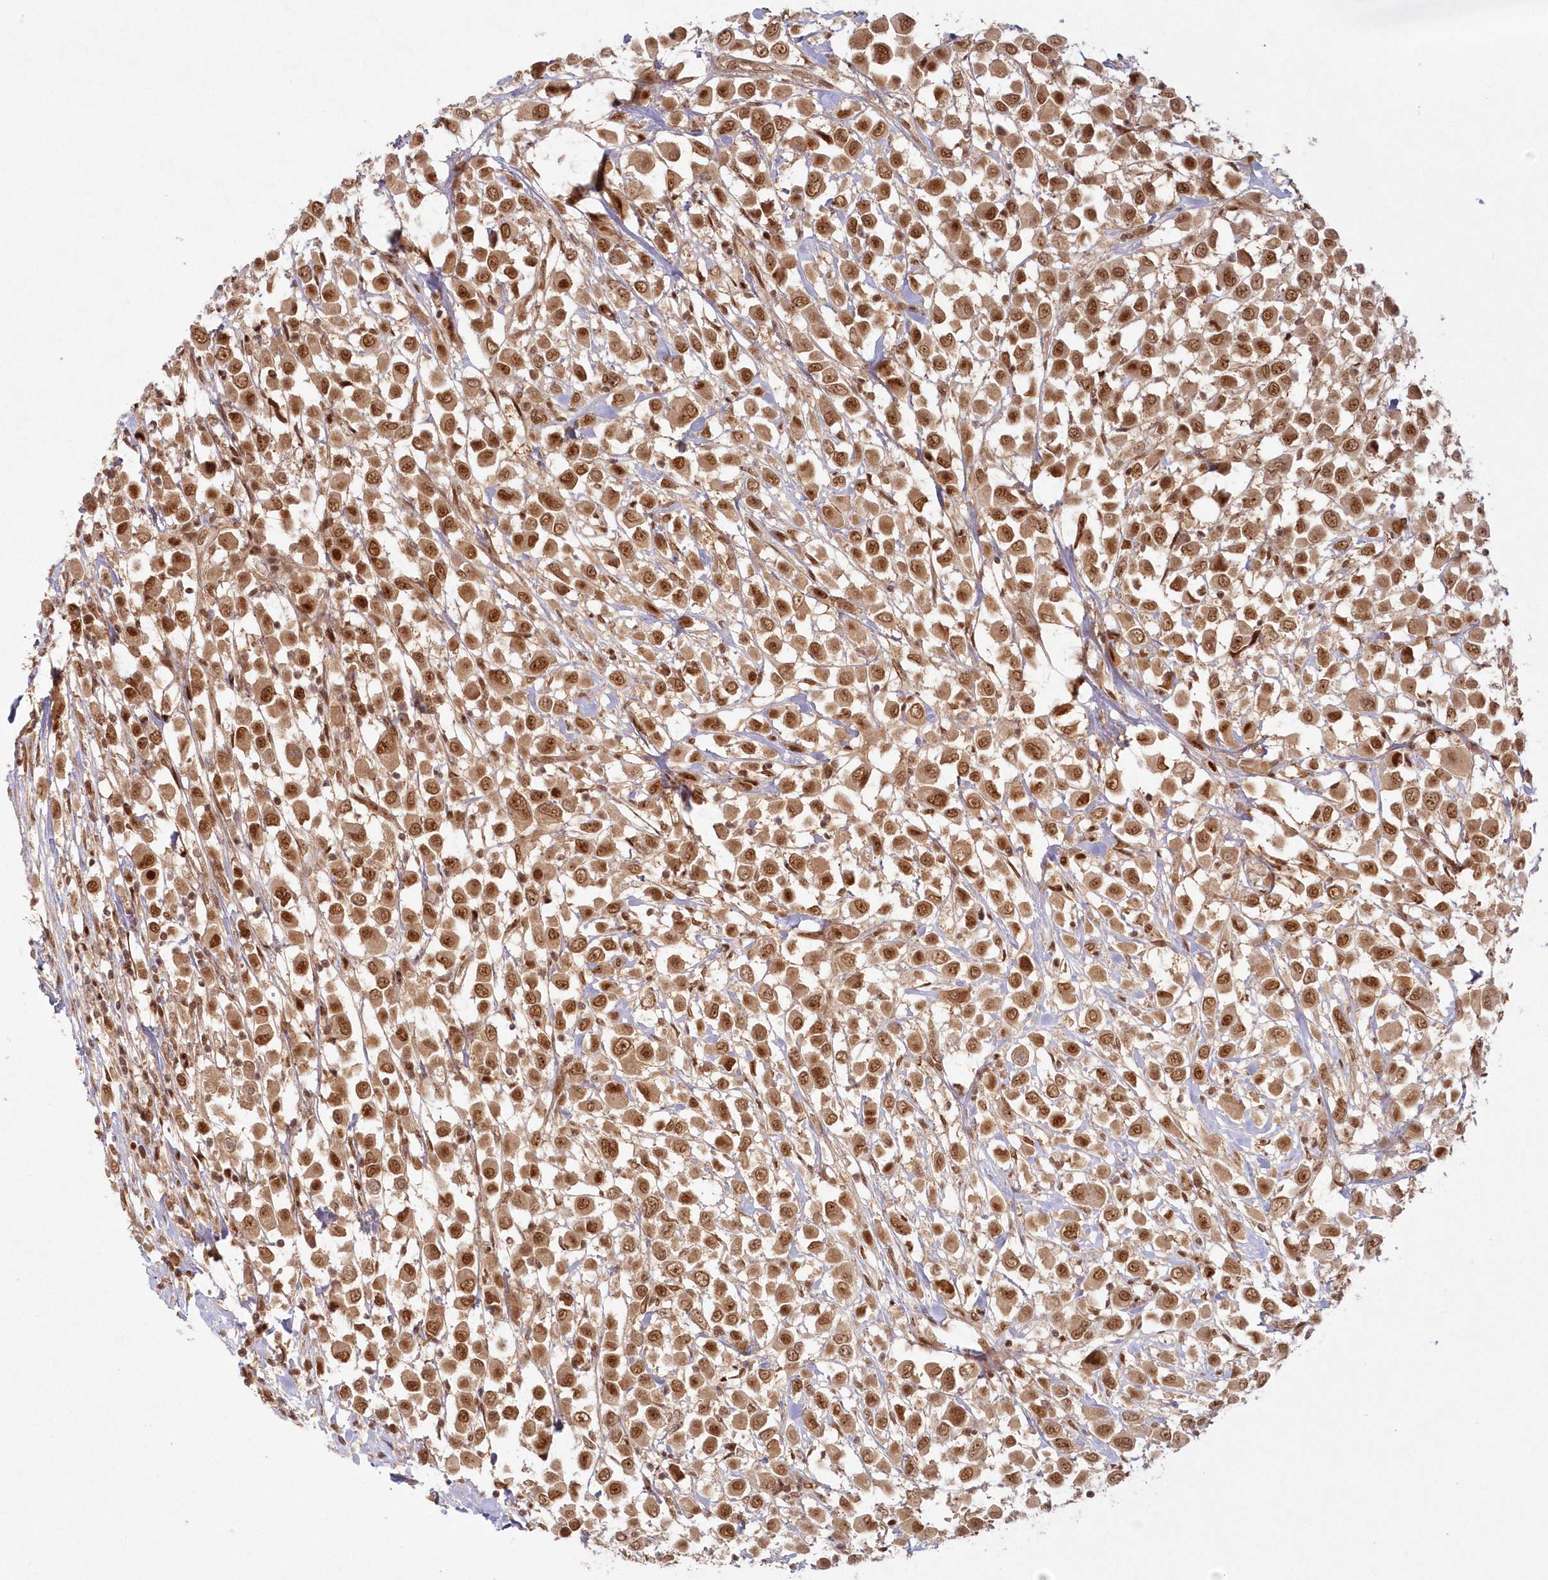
{"staining": {"intensity": "moderate", "quantity": ">75%", "location": "cytoplasmic/membranous,nuclear"}, "tissue": "breast cancer", "cell_type": "Tumor cells", "image_type": "cancer", "snomed": [{"axis": "morphology", "description": "Duct carcinoma"}, {"axis": "topography", "description": "Breast"}], "caption": "High-power microscopy captured an IHC image of invasive ductal carcinoma (breast), revealing moderate cytoplasmic/membranous and nuclear expression in approximately >75% of tumor cells. Using DAB (3,3'-diaminobenzidine) (brown) and hematoxylin (blue) stains, captured at high magnification using brightfield microscopy.", "gene": "TOGARAM2", "patient": {"sex": "female", "age": 61}}